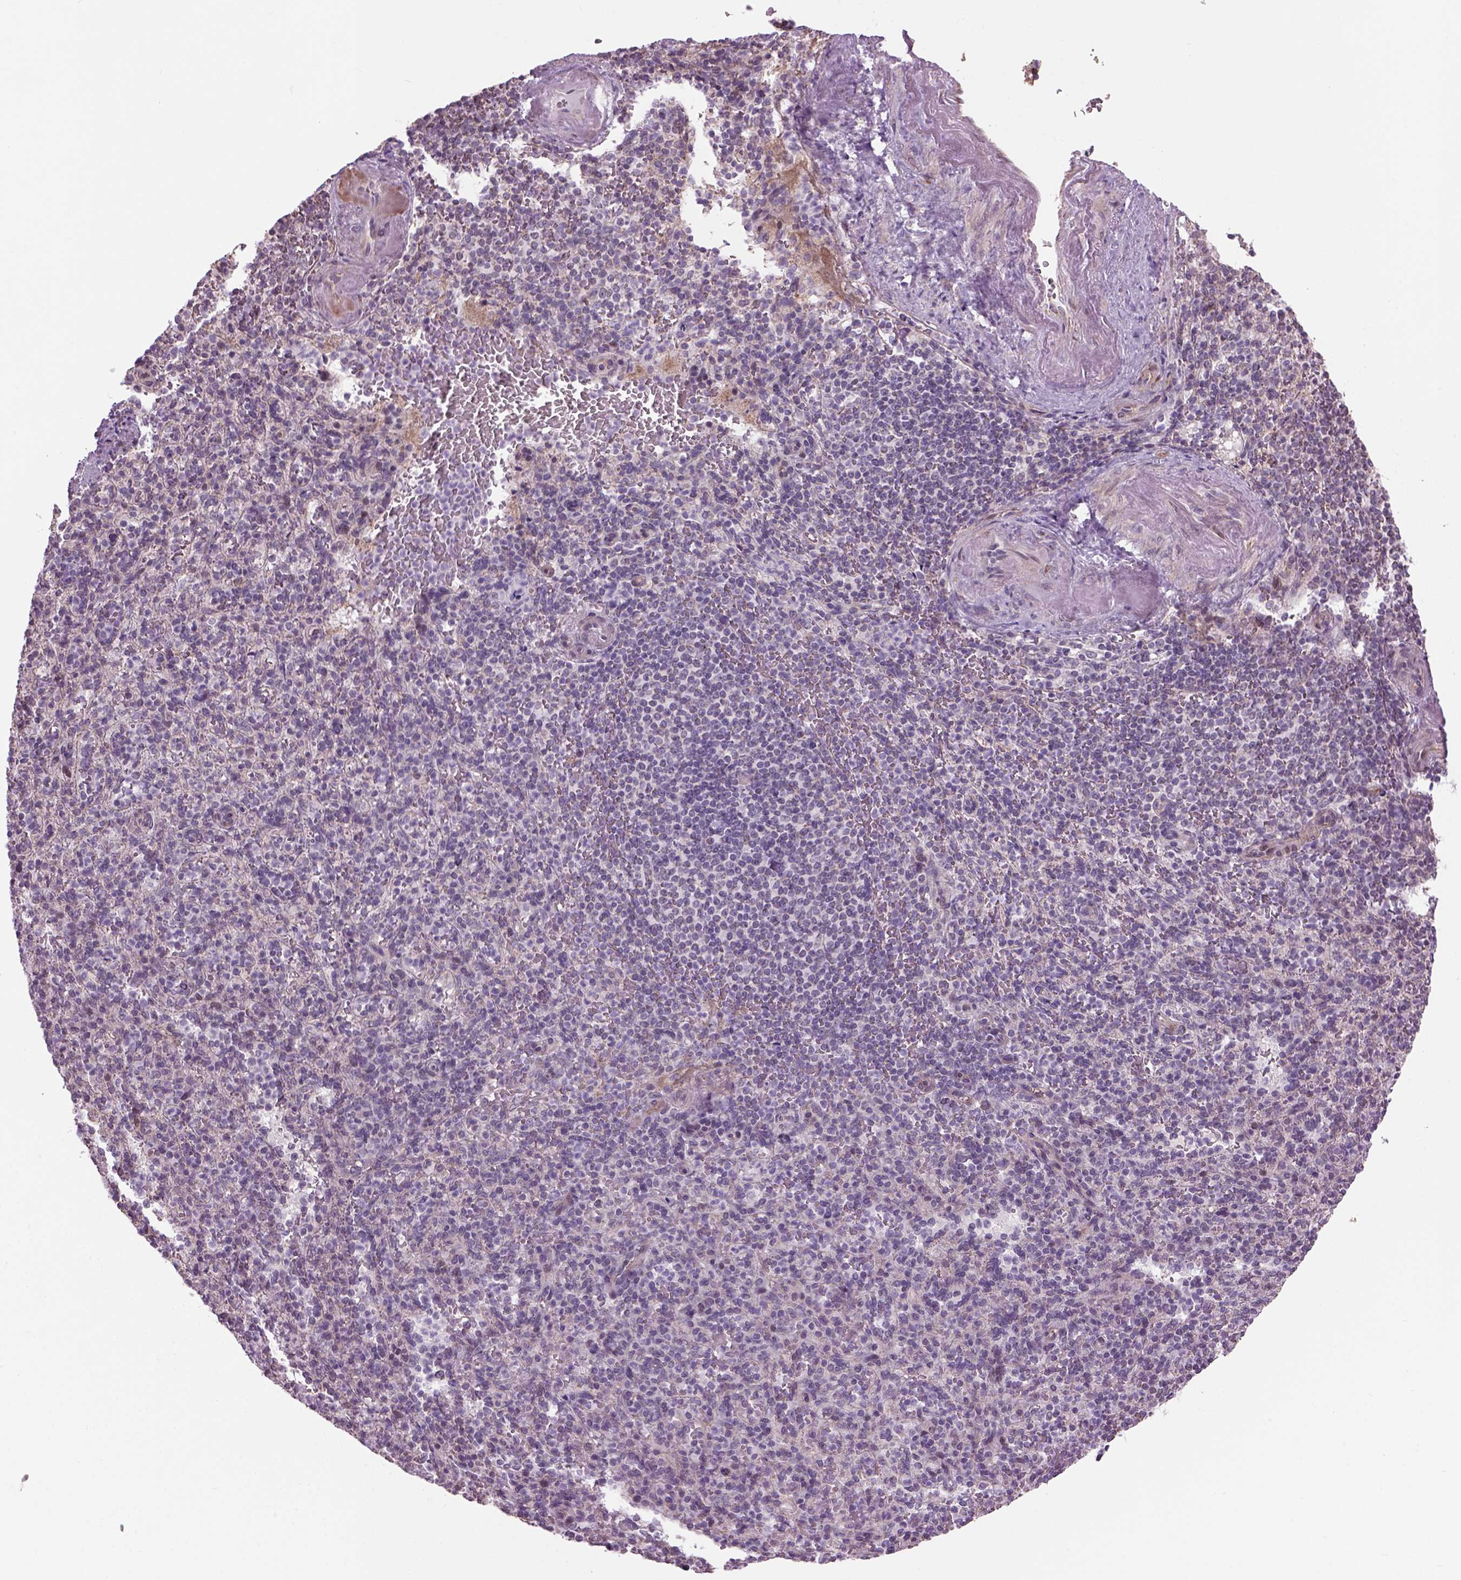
{"staining": {"intensity": "negative", "quantity": "none", "location": "none"}, "tissue": "spleen", "cell_type": "Cells in red pulp", "image_type": "normal", "snomed": [{"axis": "morphology", "description": "Normal tissue, NOS"}, {"axis": "topography", "description": "Spleen"}], "caption": "Immunohistochemistry image of unremarkable human spleen stained for a protein (brown), which reveals no expression in cells in red pulp.", "gene": "XK", "patient": {"sex": "female", "age": 74}}